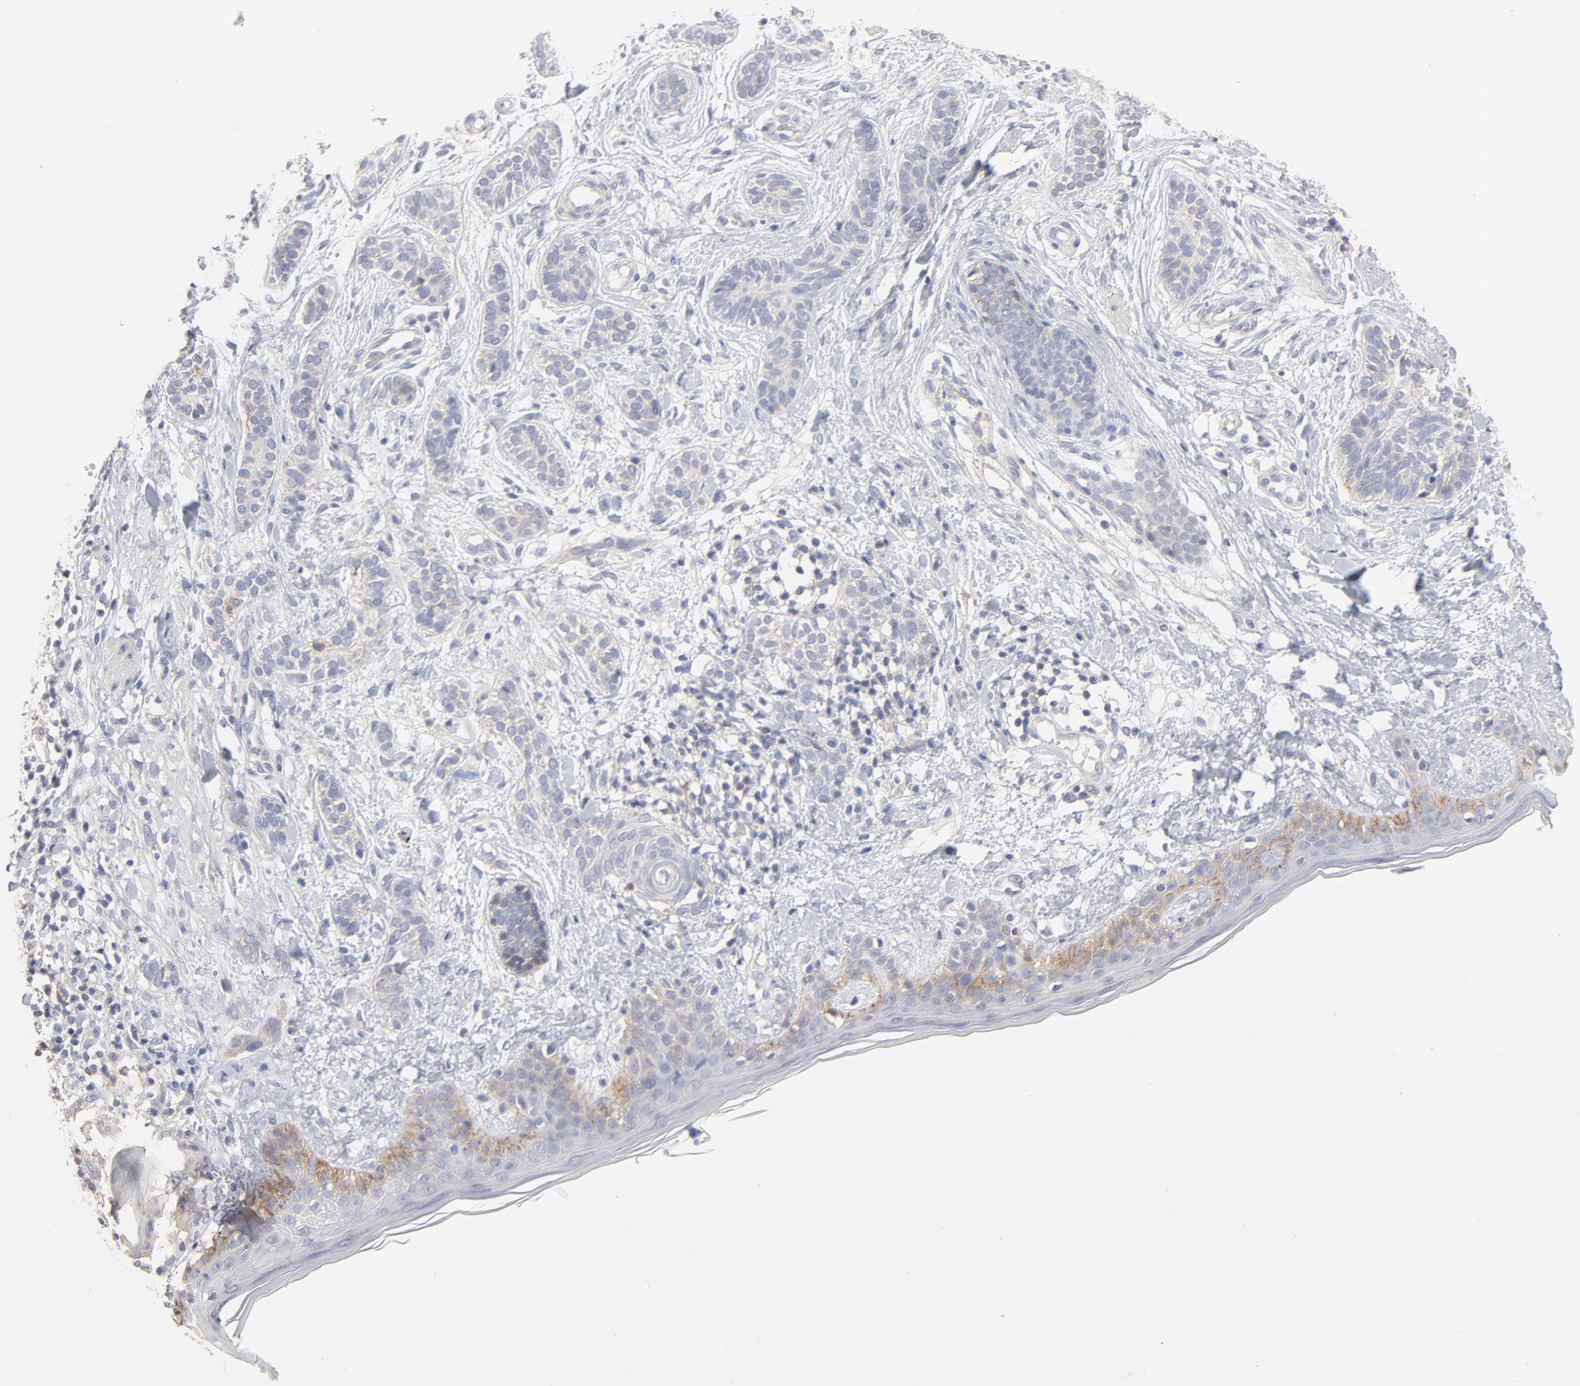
{"staining": {"intensity": "weak", "quantity": "25%-75%", "location": "cytoplasmic/membranous"}, "tissue": "skin cancer", "cell_type": "Tumor cells", "image_type": "cancer", "snomed": [{"axis": "morphology", "description": "Normal tissue, NOS"}, {"axis": "morphology", "description": "Basal cell carcinoma"}, {"axis": "topography", "description": "Skin"}], "caption": "Protein staining of skin basal cell carcinoma tissue reveals weak cytoplasmic/membranous staining in approximately 25%-75% of tumor cells.", "gene": "SLC16A1", "patient": {"sex": "male", "age": 63}}